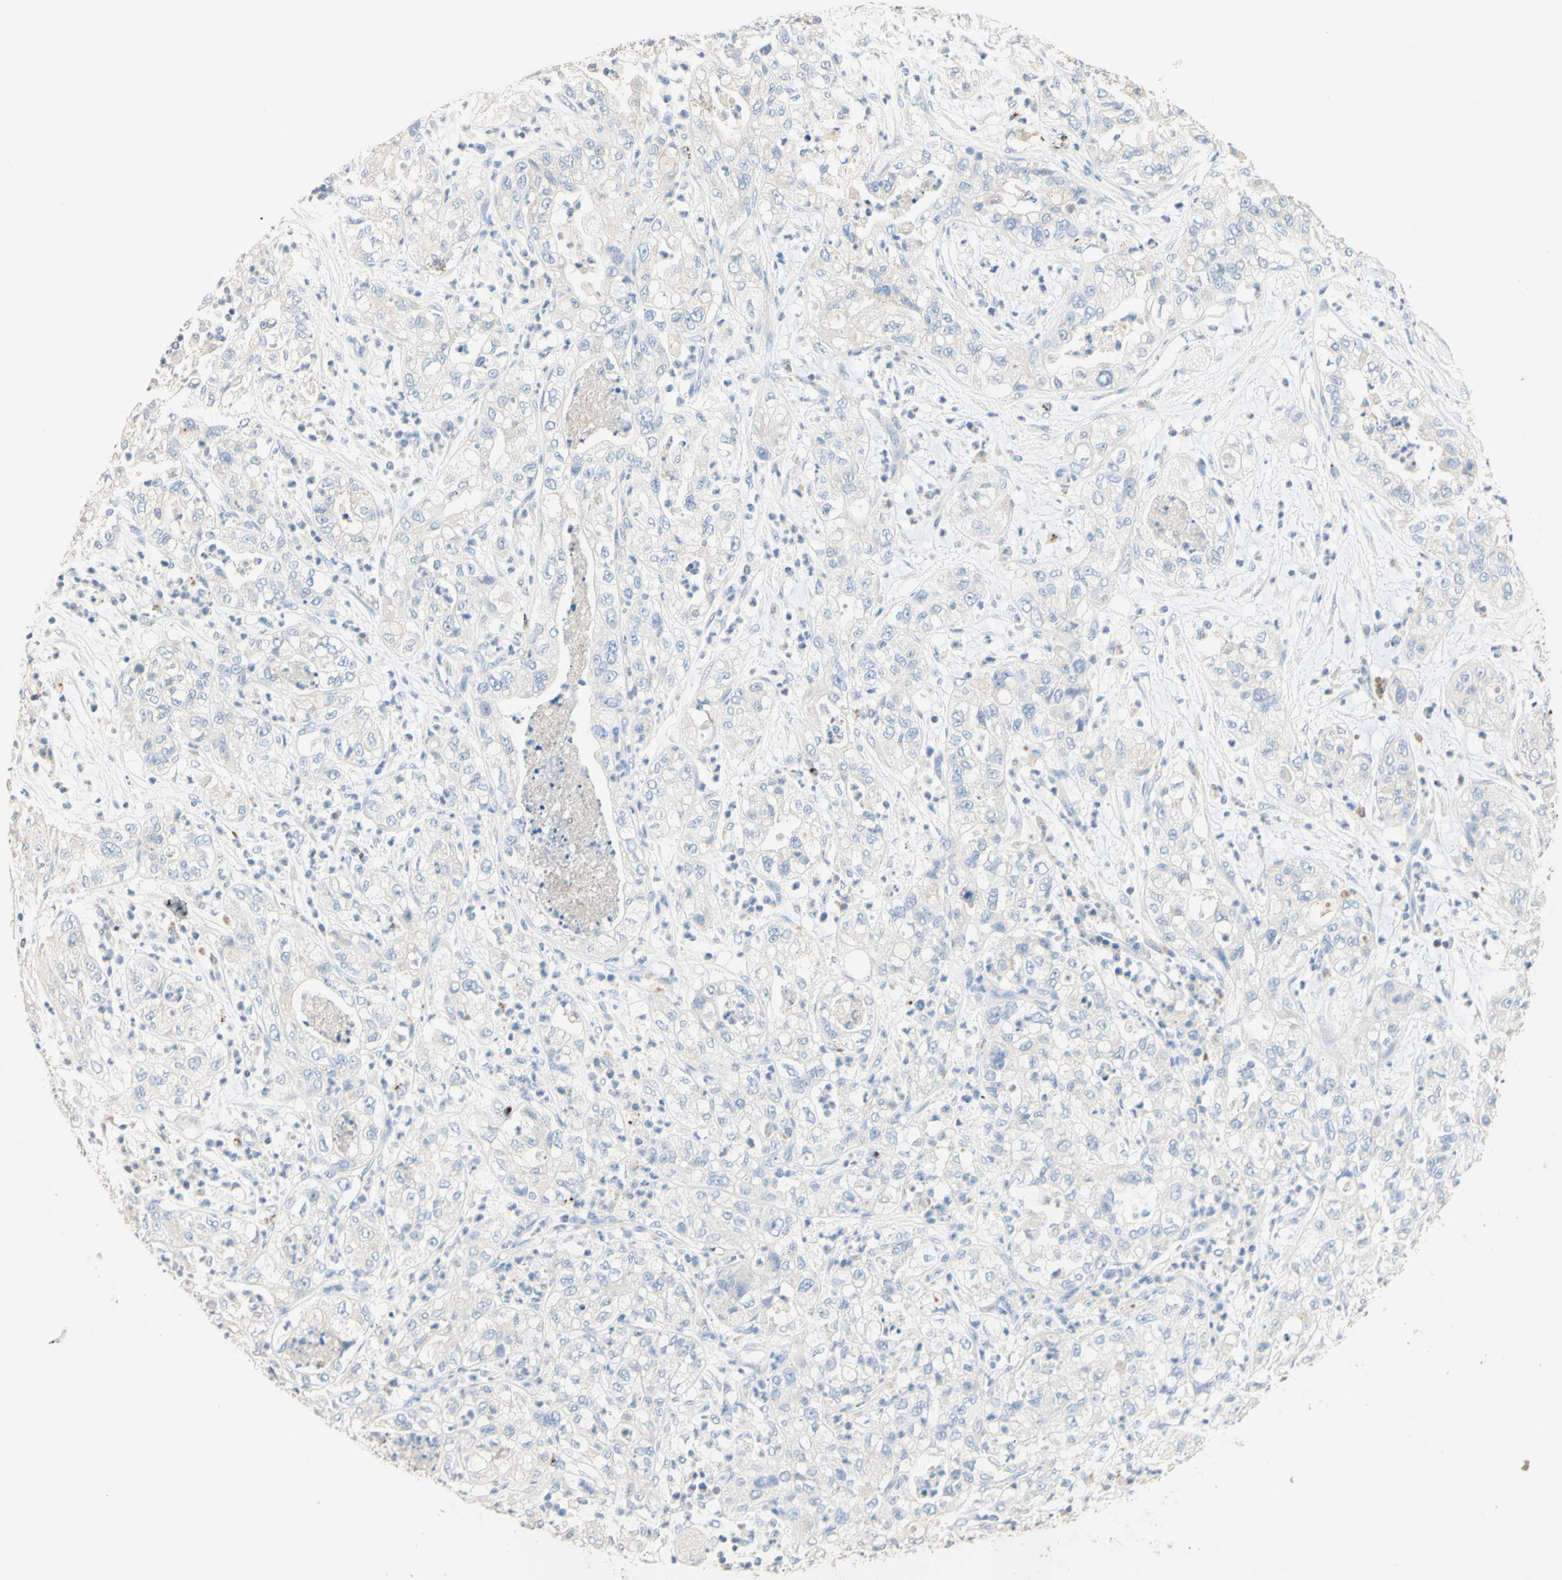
{"staining": {"intensity": "negative", "quantity": "none", "location": "none"}, "tissue": "pancreatic cancer", "cell_type": "Tumor cells", "image_type": "cancer", "snomed": [{"axis": "morphology", "description": "Adenocarcinoma, NOS"}, {"axis": "topography", "description": "Pancreas"}], "caption": "Immunohistochemistry photomicrograph of pancreatic cancer stained for a protein (brown), which displays no positivity in tumor cells.", "gene": "CDON", "patient": {"sex": "female", "age": 78}}